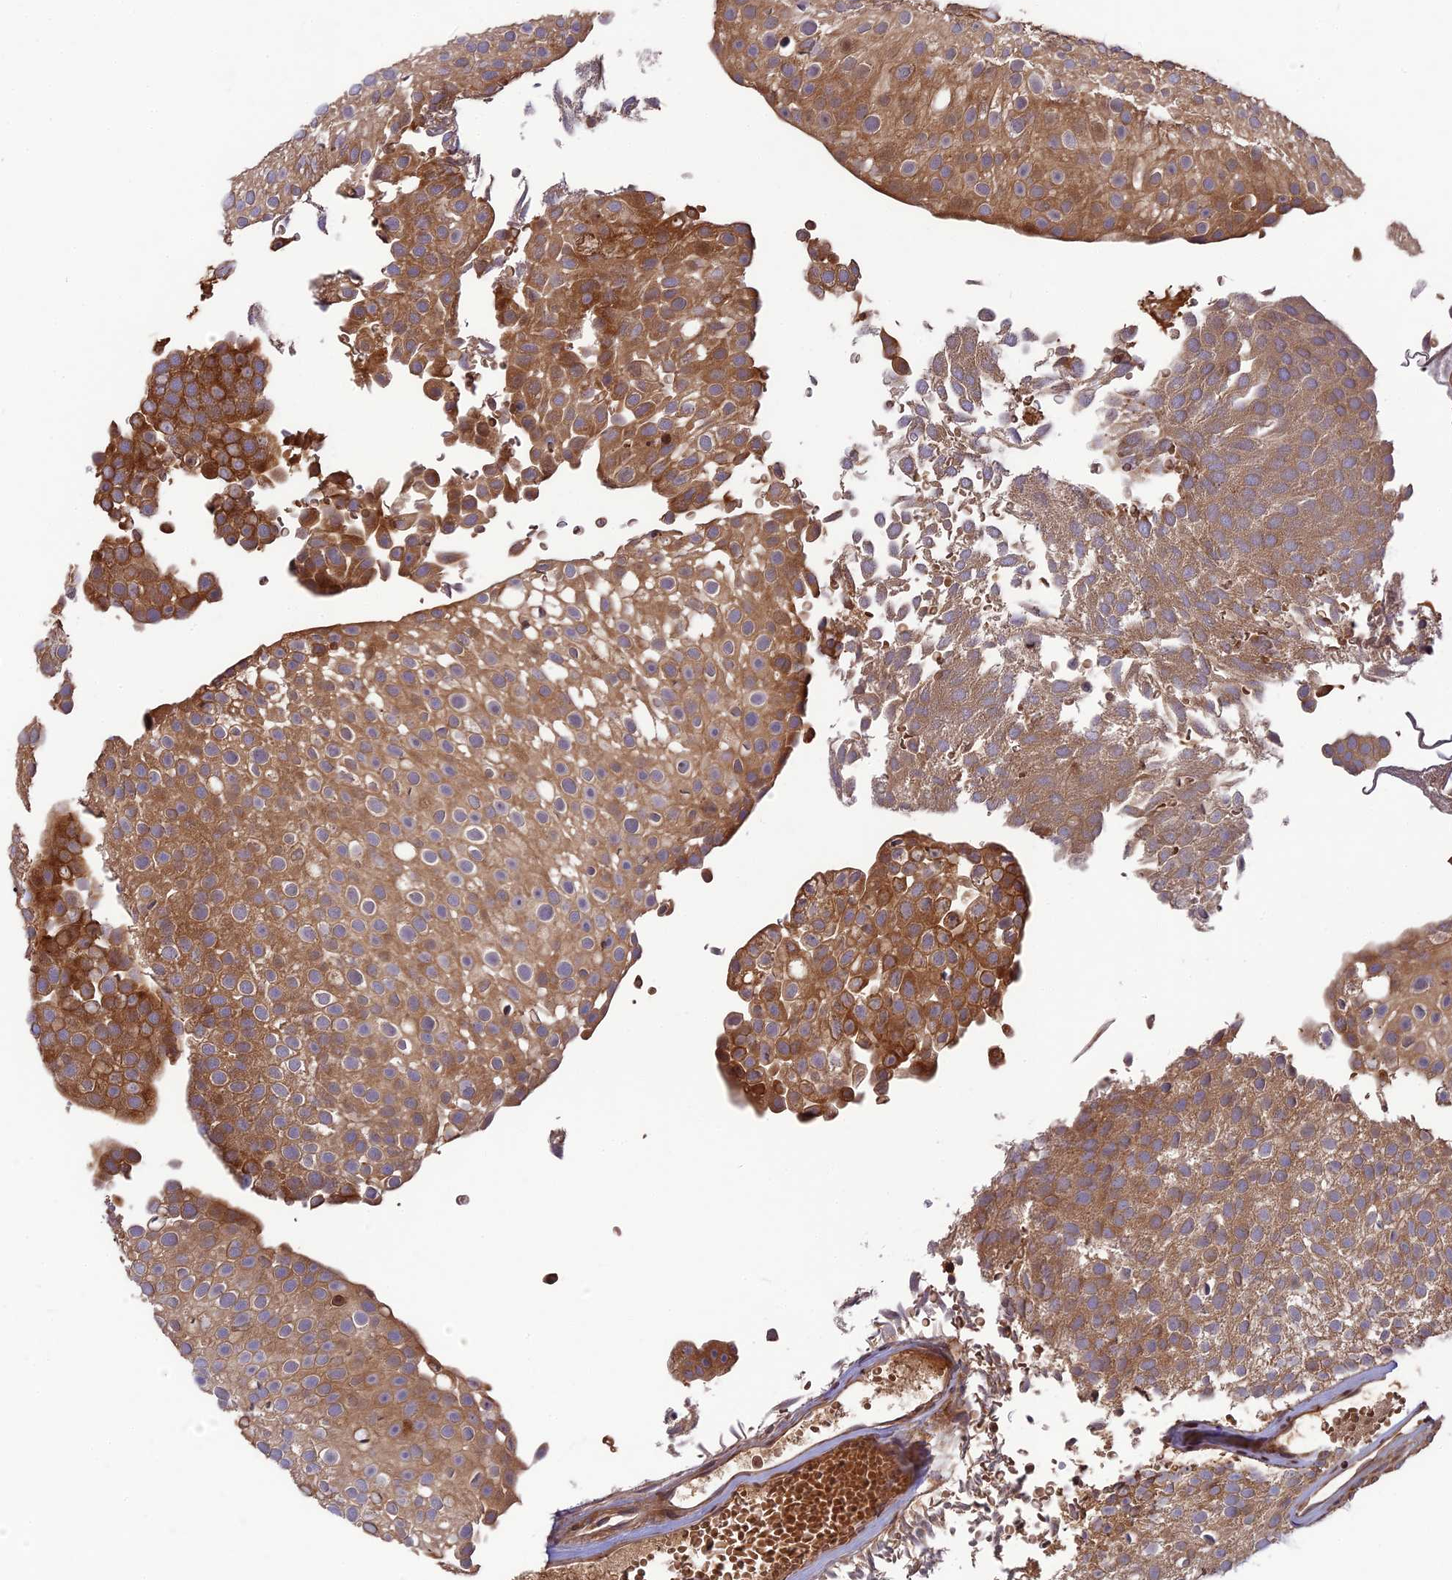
{"staining": {"intensity": "moderate", "quantity": ">75%", "location": "cytoplasmic/membranous"}, "tissue": "urothelial cancer", "cell_type": "Tumor cells", "image_type": "cancer", "snomed": [{"axis": "morphology", "description": "Urothelial carcinoma, Low grade"}, {"axis": "topography", "description": "Urinary bladder"}], "caption": "Immunohistochemical staining of human urothelial cancer demonstrates moderate cytoplasmic/membranous protein staining in approximately >75% of tumor cells.", "gene": "TMUB2", "patient": {"sex": "male", "age": 78}}